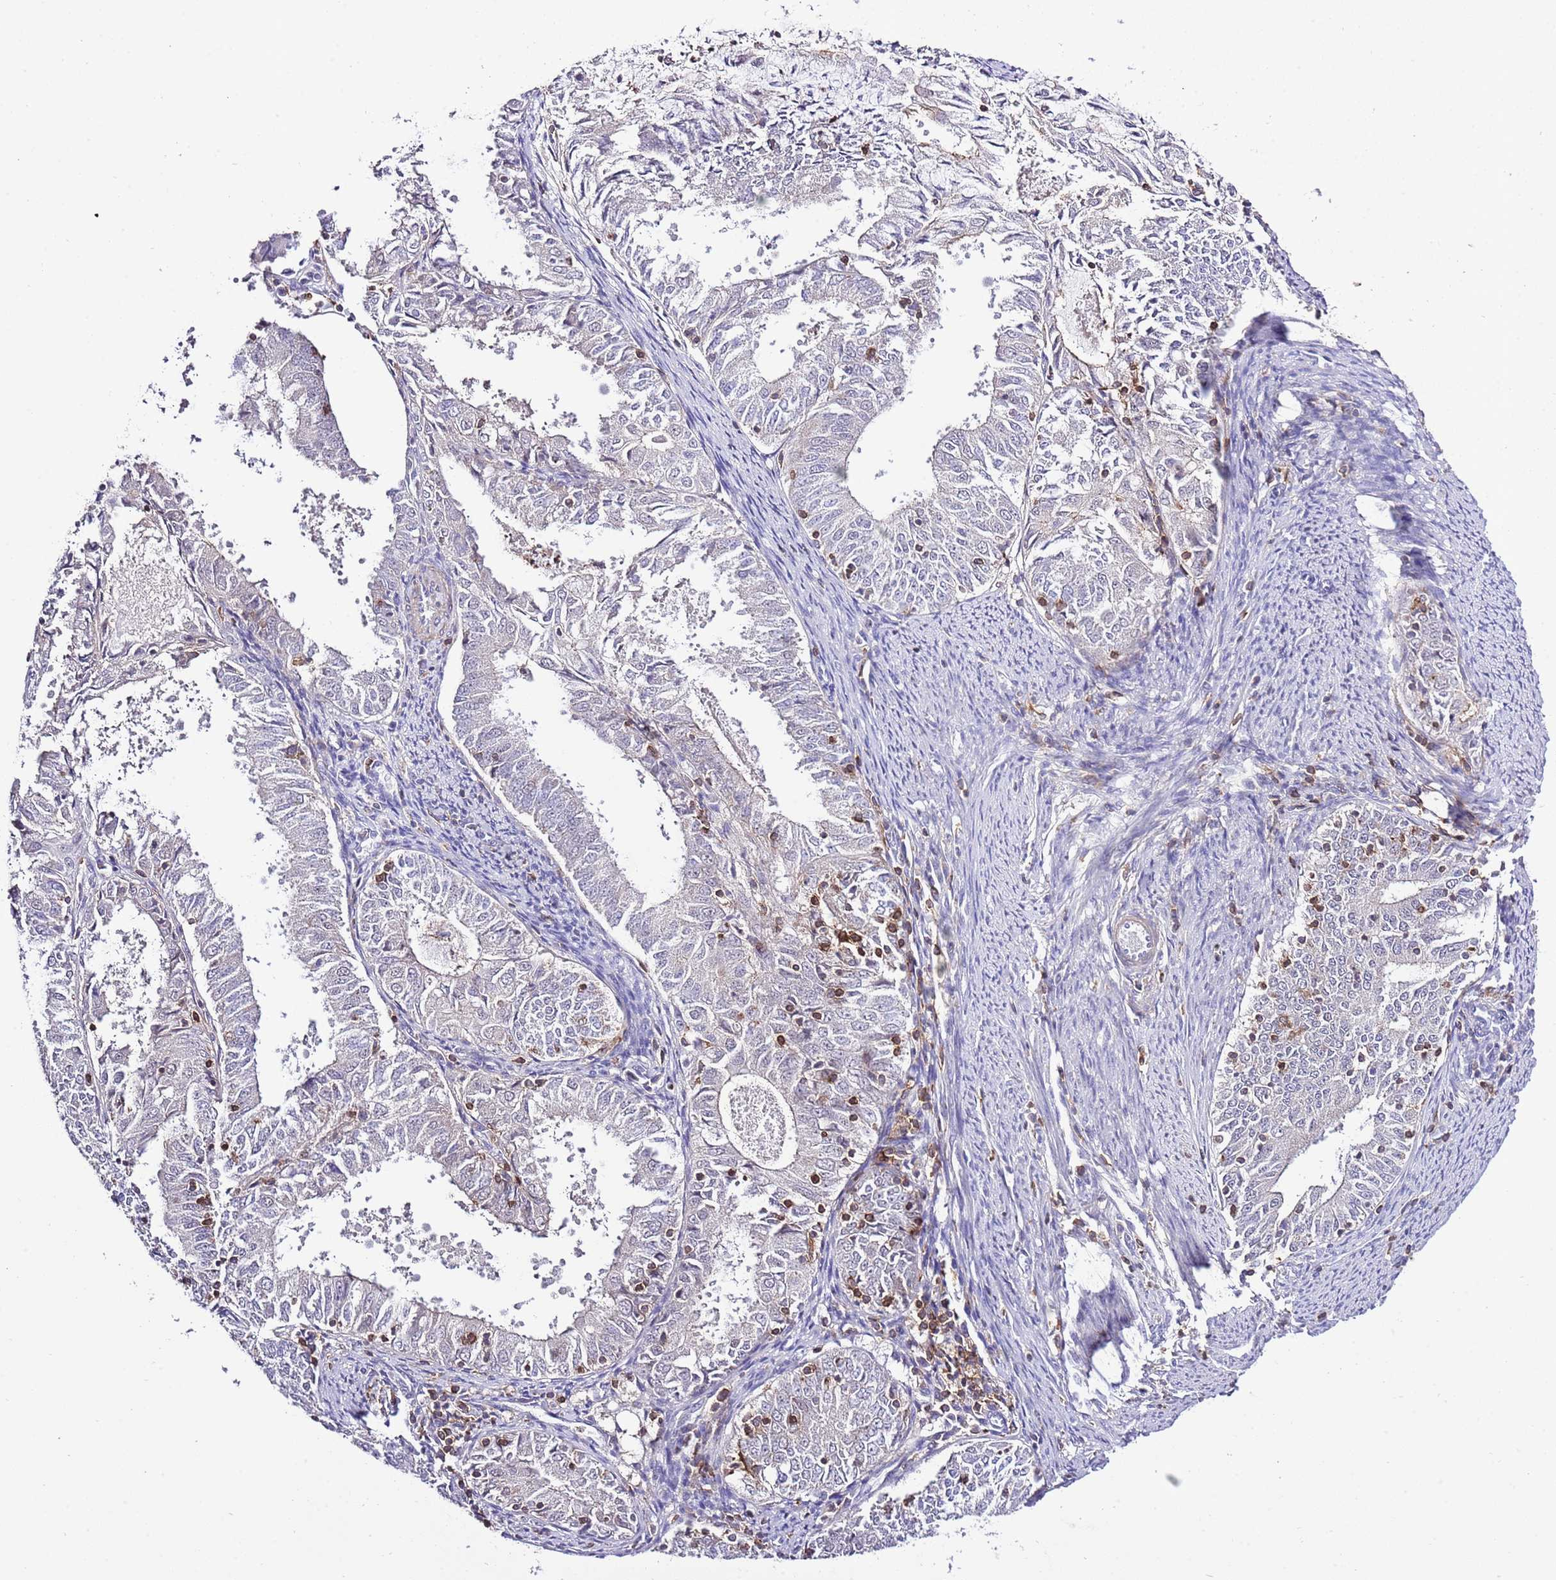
{"staining": {"intensity": "negative", "quantity": "none", "location": "none"}, "tissue": "endometrial cancer", "cell_type": "Tumor cells", "image_type": "cancer", "snomed": [{"axis": "morphology", "description": "Adenocarcinoma, NOS"}, {"axis": "topography", "description": "Endometrium"}], "caption": "Image shows no significant protein positivity in tumor cells of adenocarcinoma (endometrial). (DAB (3,3'-diaminobenzidine) IHC, high magnification).", "gene": "EFHD1", "patient": {"sex": "female", "age": 57}}